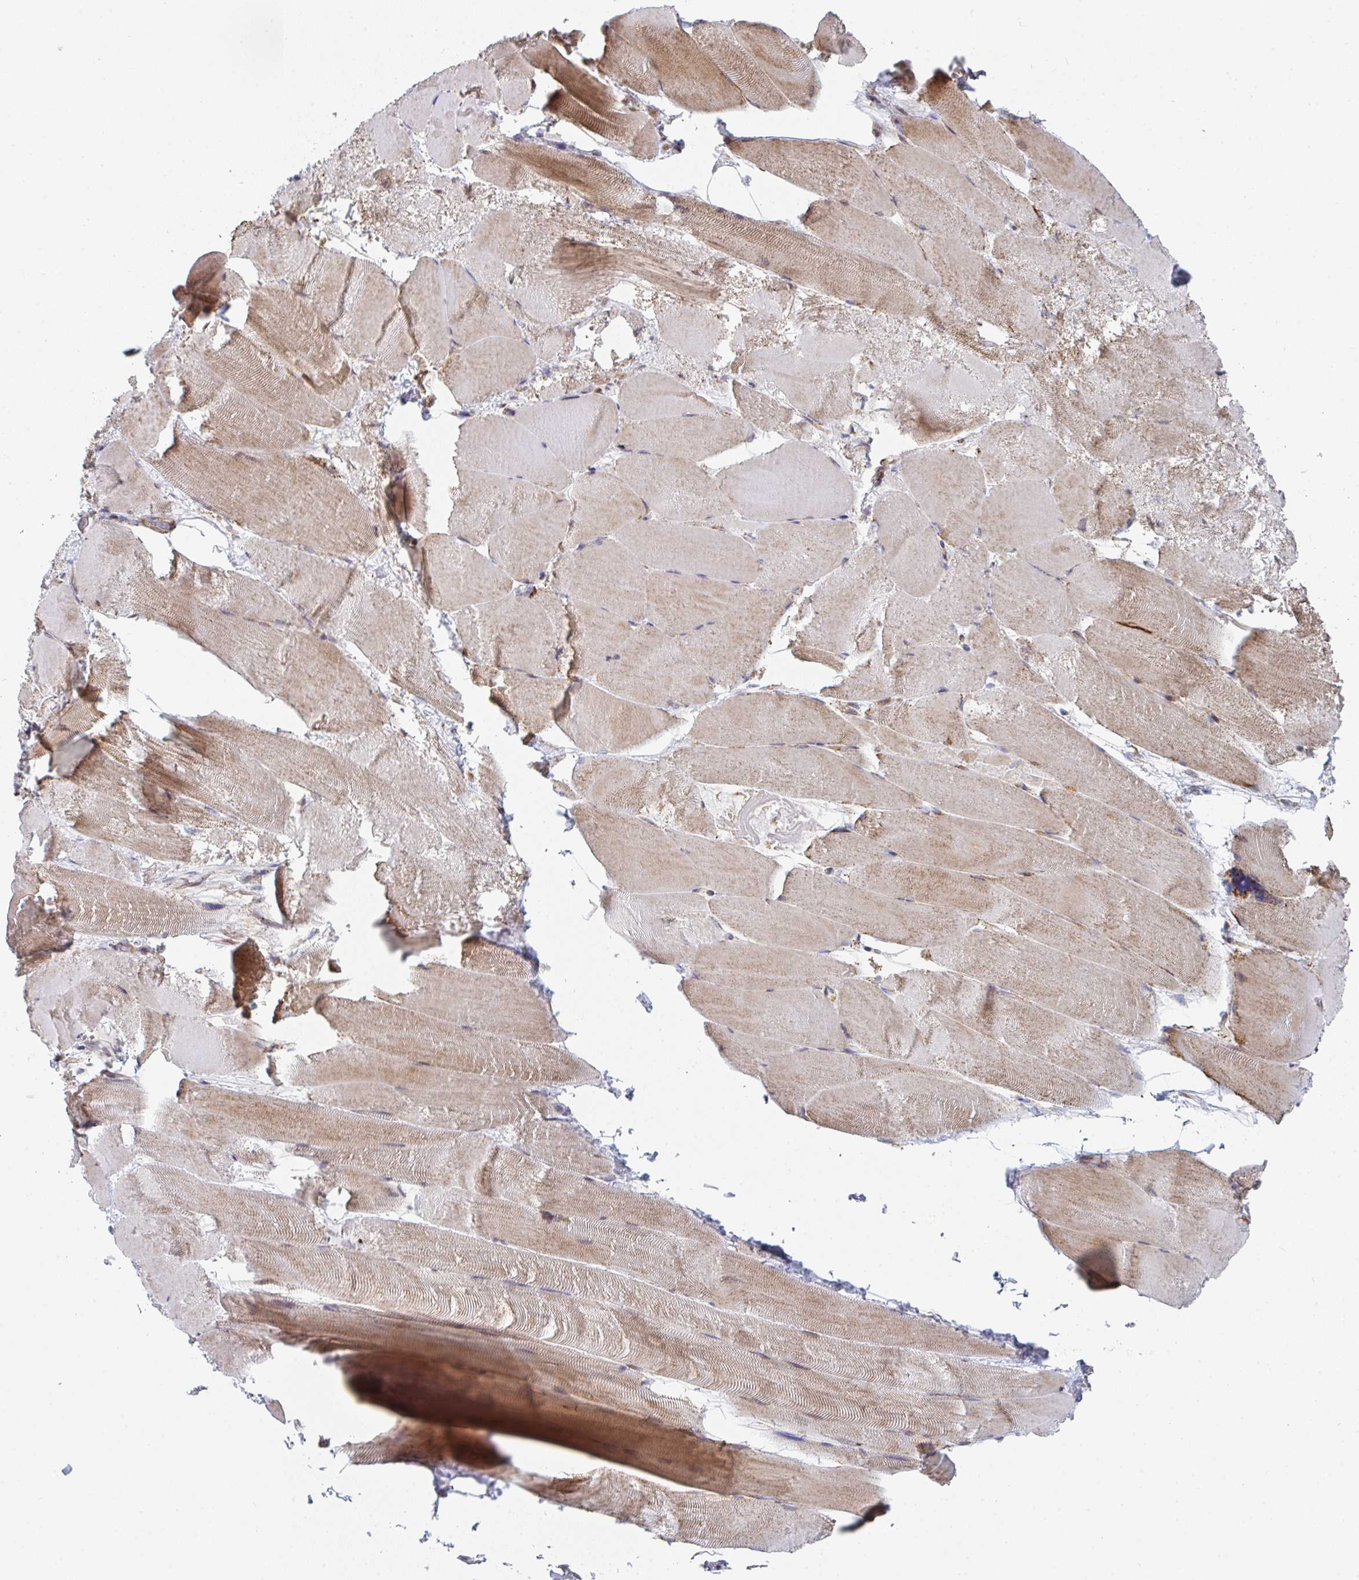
{"staining": {"intensity": "moderate", "quantity": ">75%", "location": "cytoplasmic/membranous"}, "tissue": "skeletal muscle", "cell_type": "Myocytes", "image_type": "normal", "snomed": [{"axis": "morphology", "description": "Normal tissue, NOS"}, {"axis": "topography", "description": "Skeletal muscle"}], "caption": "This is an image of IHC staining of benign skeletal muscle, which shows moderate positivity in the cytoplasmic/membranous of myocytes.", "gene": "PRKCH", "patient": {"sex": "female", "age": 64}}